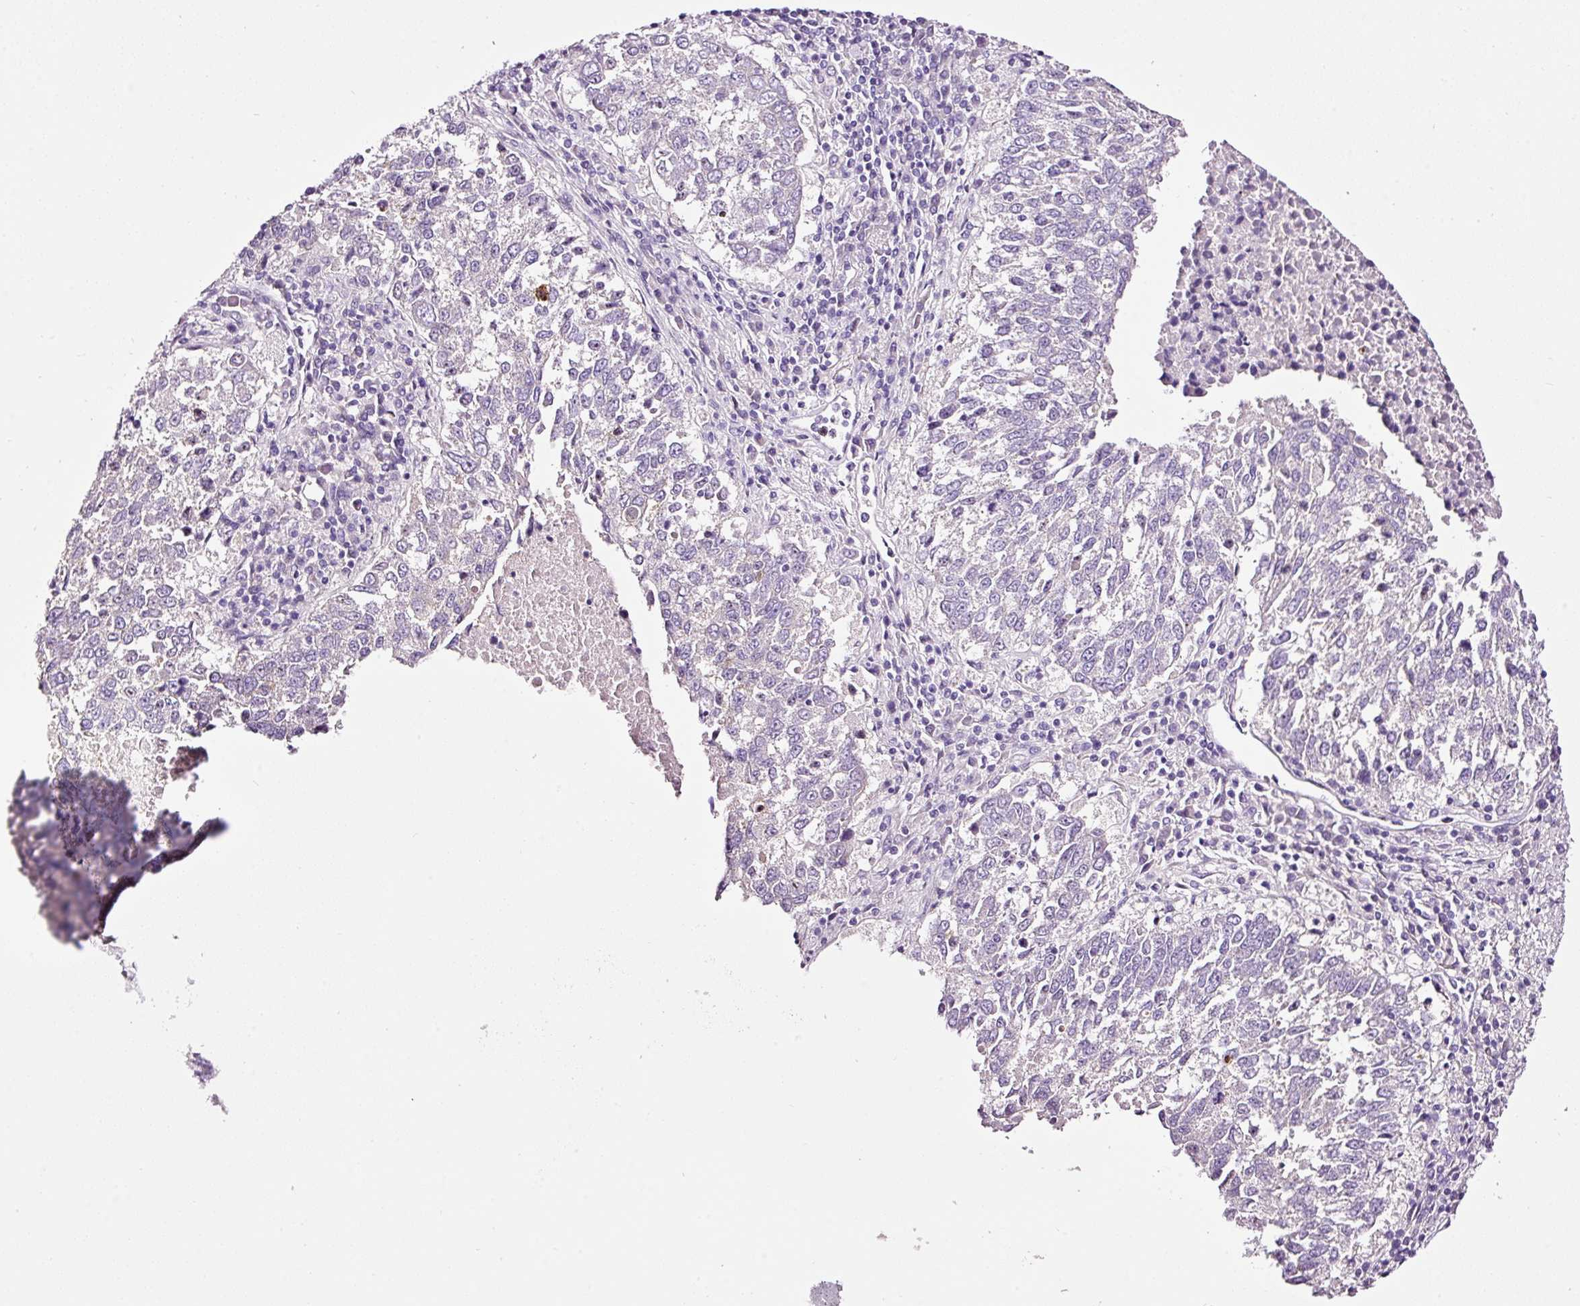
{"staining": {"intensity": "negative", "quantity": "none", "location": "none"}, "tissue": "lung cancer", "cell_type": "Tumor cells", "image_type": "cancer", "snomed": [{"axis": "morphology", "description": "Squamous cell carcinoma, NOS"}, {"axis": "topography", "description": "Lung"}], "caption": "This is an immunohistochemistry (IHC) micrograph of human lung cancer. There is no staining in tumor cells.", "gene": "PAM", "patient": {"sex": "male", "age": 73}}